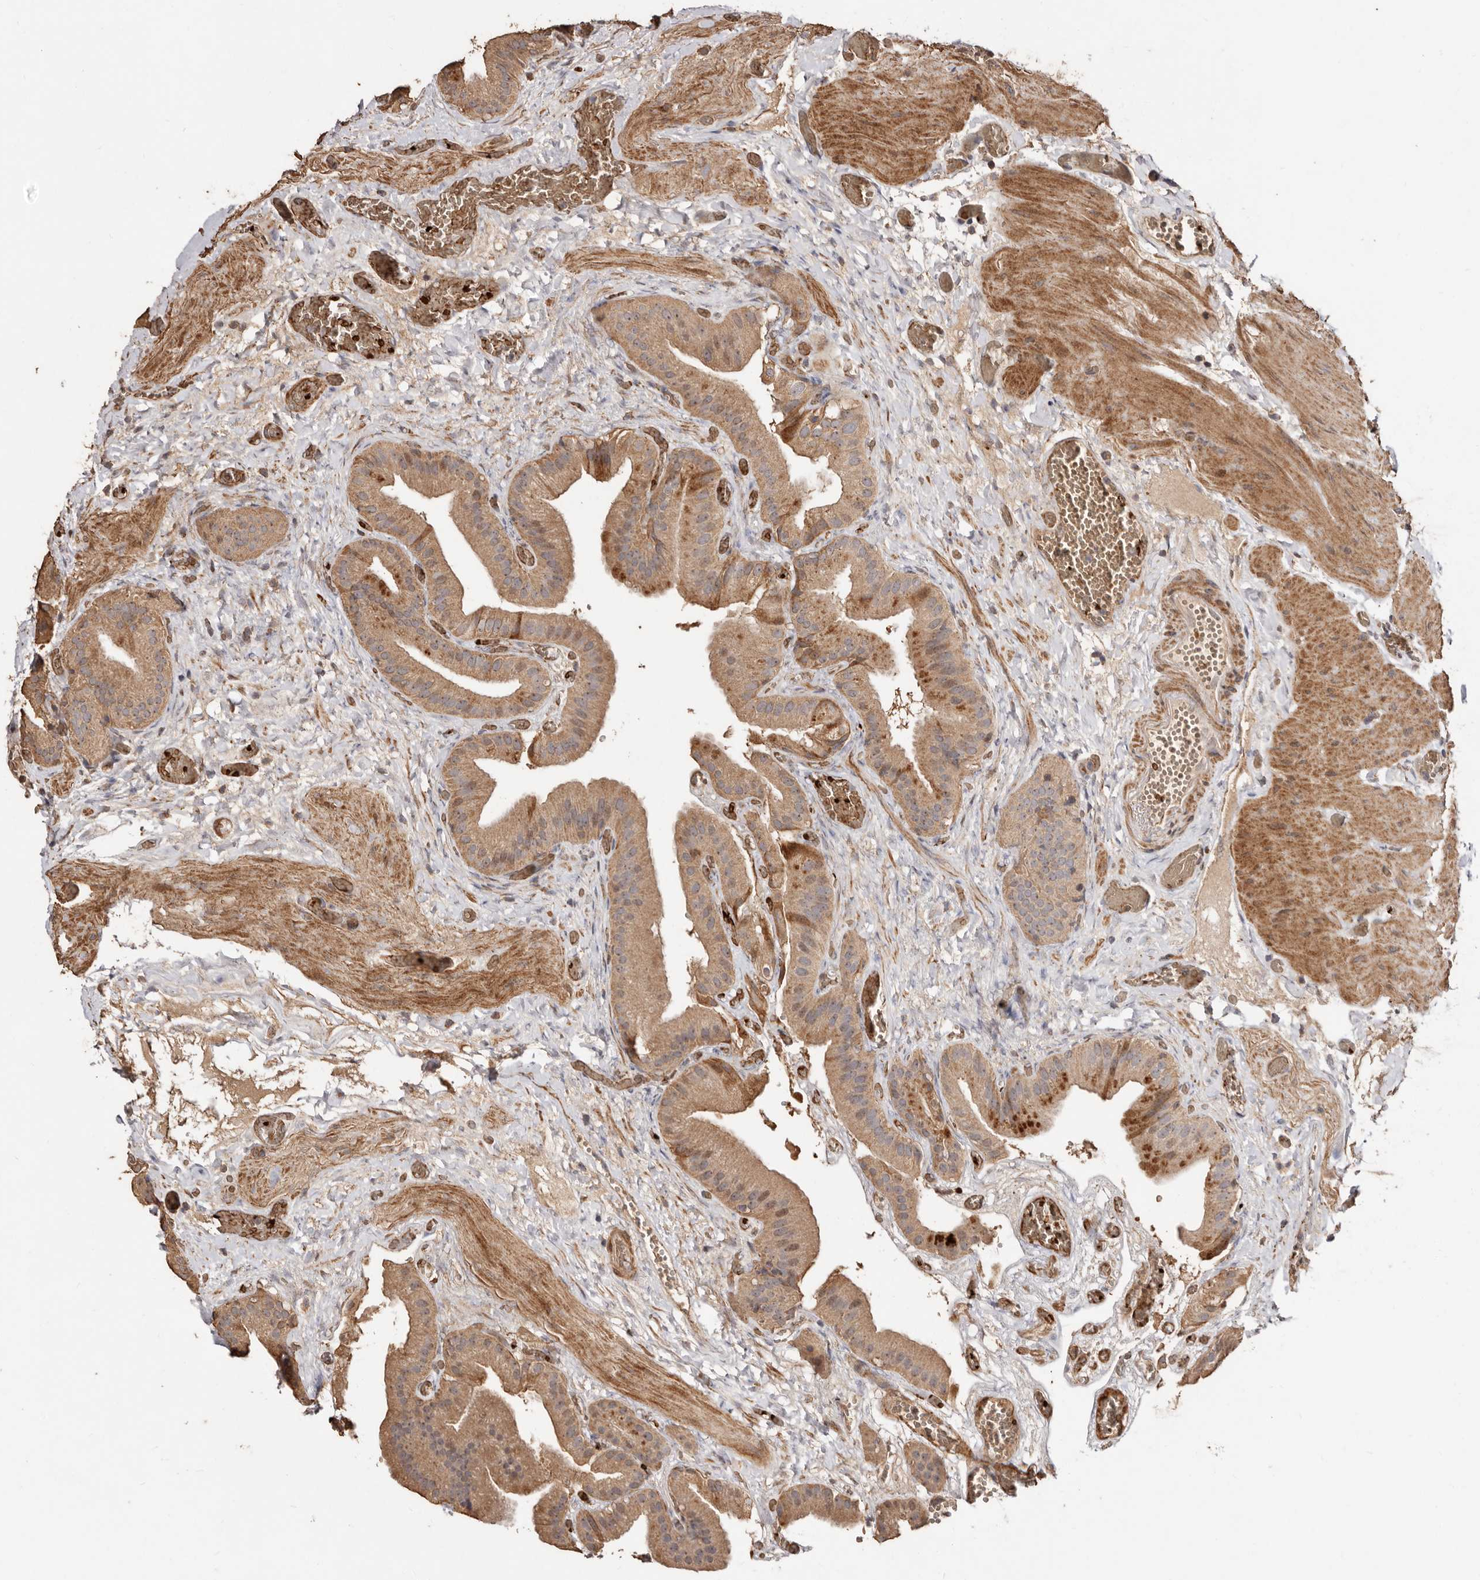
{"staining": {"intensity": "moderate", "quantity": ">75%", "location": "cytoplasmic/membranous,nuclear"}, "tissue": "gallbladder", "cell_type": "Glandular cells", "image_type": "normal", "snomed": [{"axis": "morphology", "description": "Normal tissue, NOS"}, {"axis": "topography", "description": "Gallbladder"}], "caption": "The micrograph exhibits immunohistochemical staining of normal gallbladder. There is moderate cytoplasmic/membranous,nuclear positivity is identified in approximately >75% of glandular cells. Immunohistochemistry (ihc) stains the protein in brown and the nuclei are stained blue.", "gene": "GRAMD2A", "patient": {"sex": "female", "age": 64}}